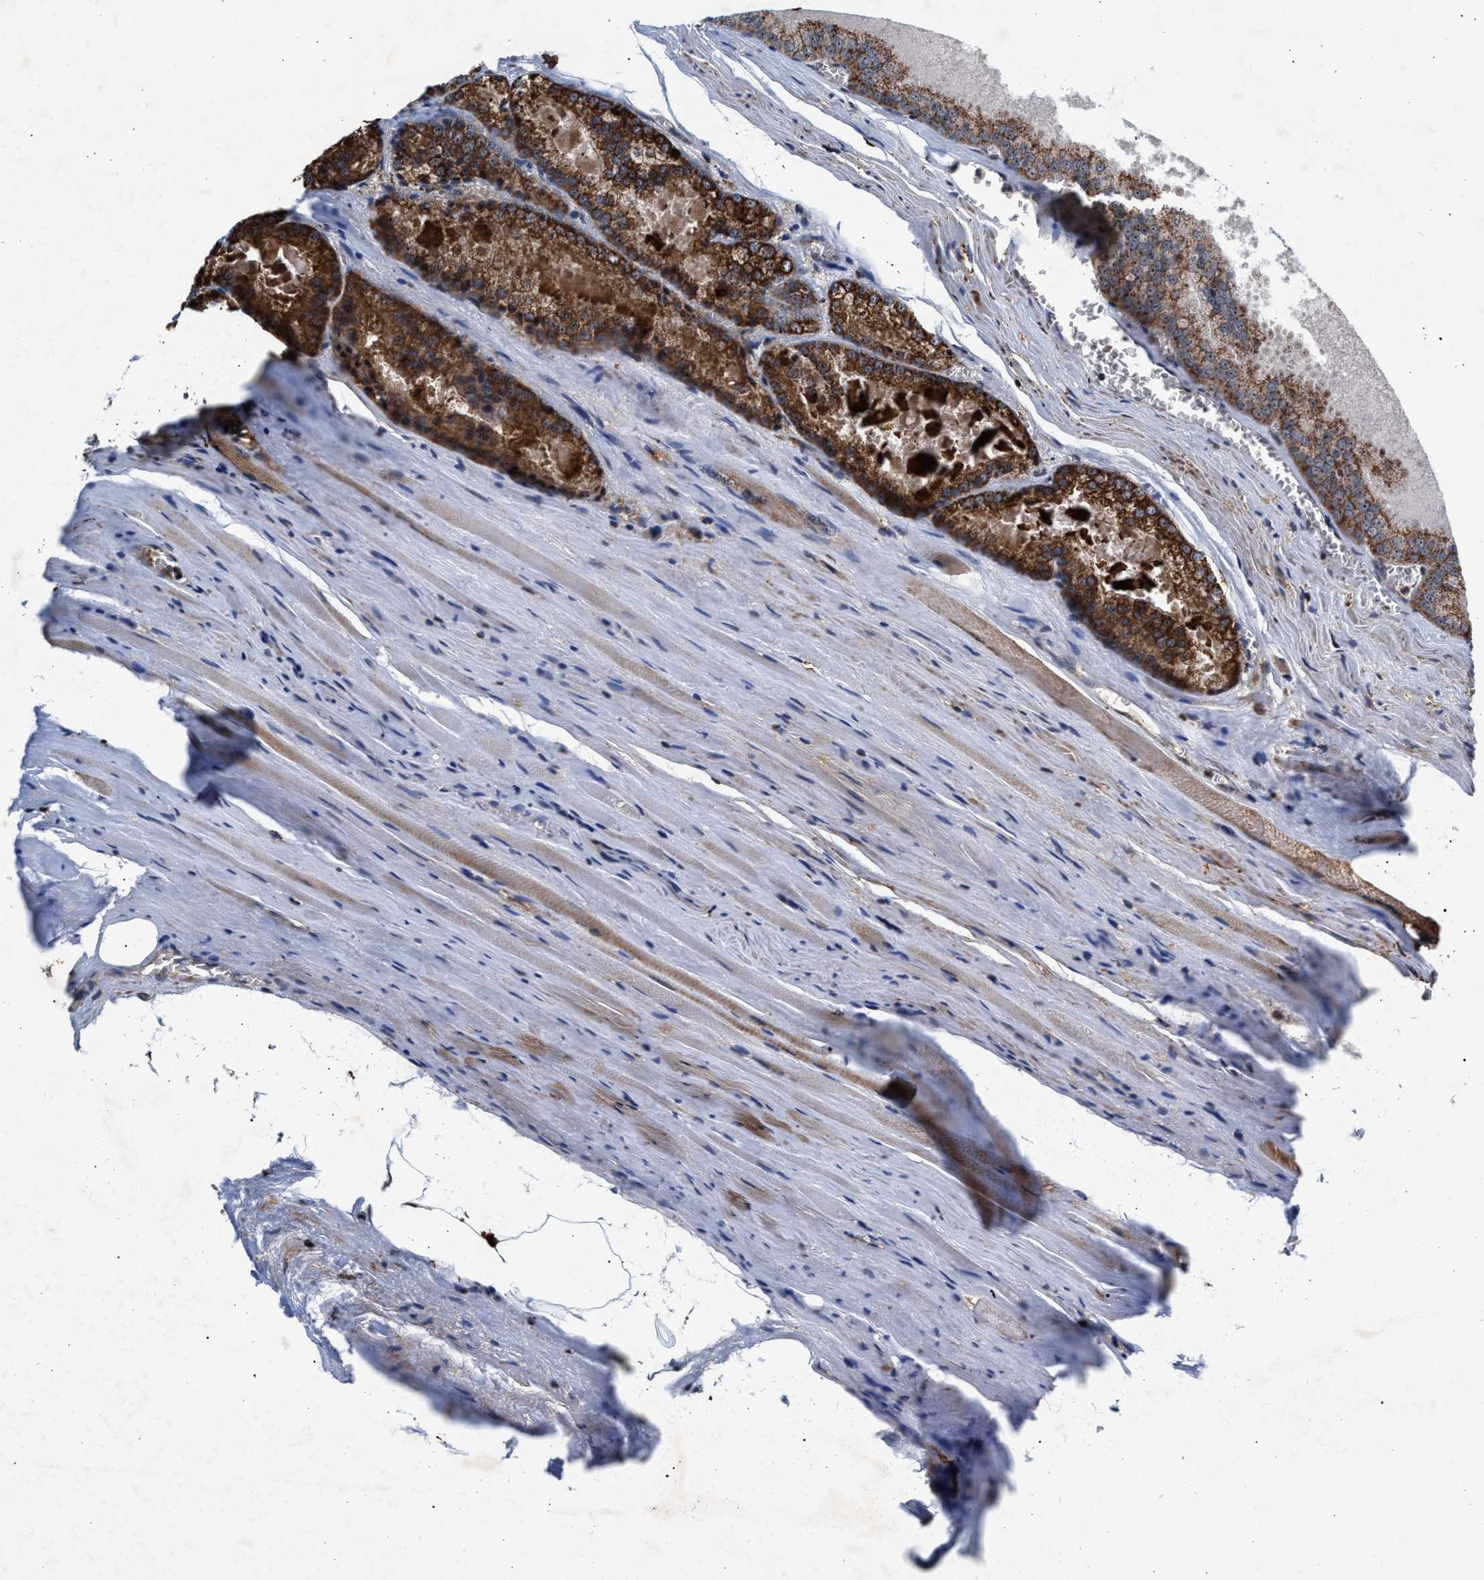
{"staining": {"intensity": "strong", "quantity": ">75%", "location": "cytoplasmic/membranous"}, "tissue": "prostate cancer", "cell_type": "Tumor cells", "image_type": "cancer", "snomed": [{"axis": "morphology", "description": "Adenocarcinoma, Low grade"}, {"axis": "topography", "description": "Prostate"}], "caption": "Prostate adenocarcinoma (low-grade) stained with immunohistochemistry exhibits strong cytoplasmic/membranous staining in approximately >75% of tumor cells. The staining is performed using DAB brown chromogen to label protein expression. The nuclei are counter-stained blue using hematoxylin.", "gene": "SGK1", "patient": {"sex": "male", "age": 64}}